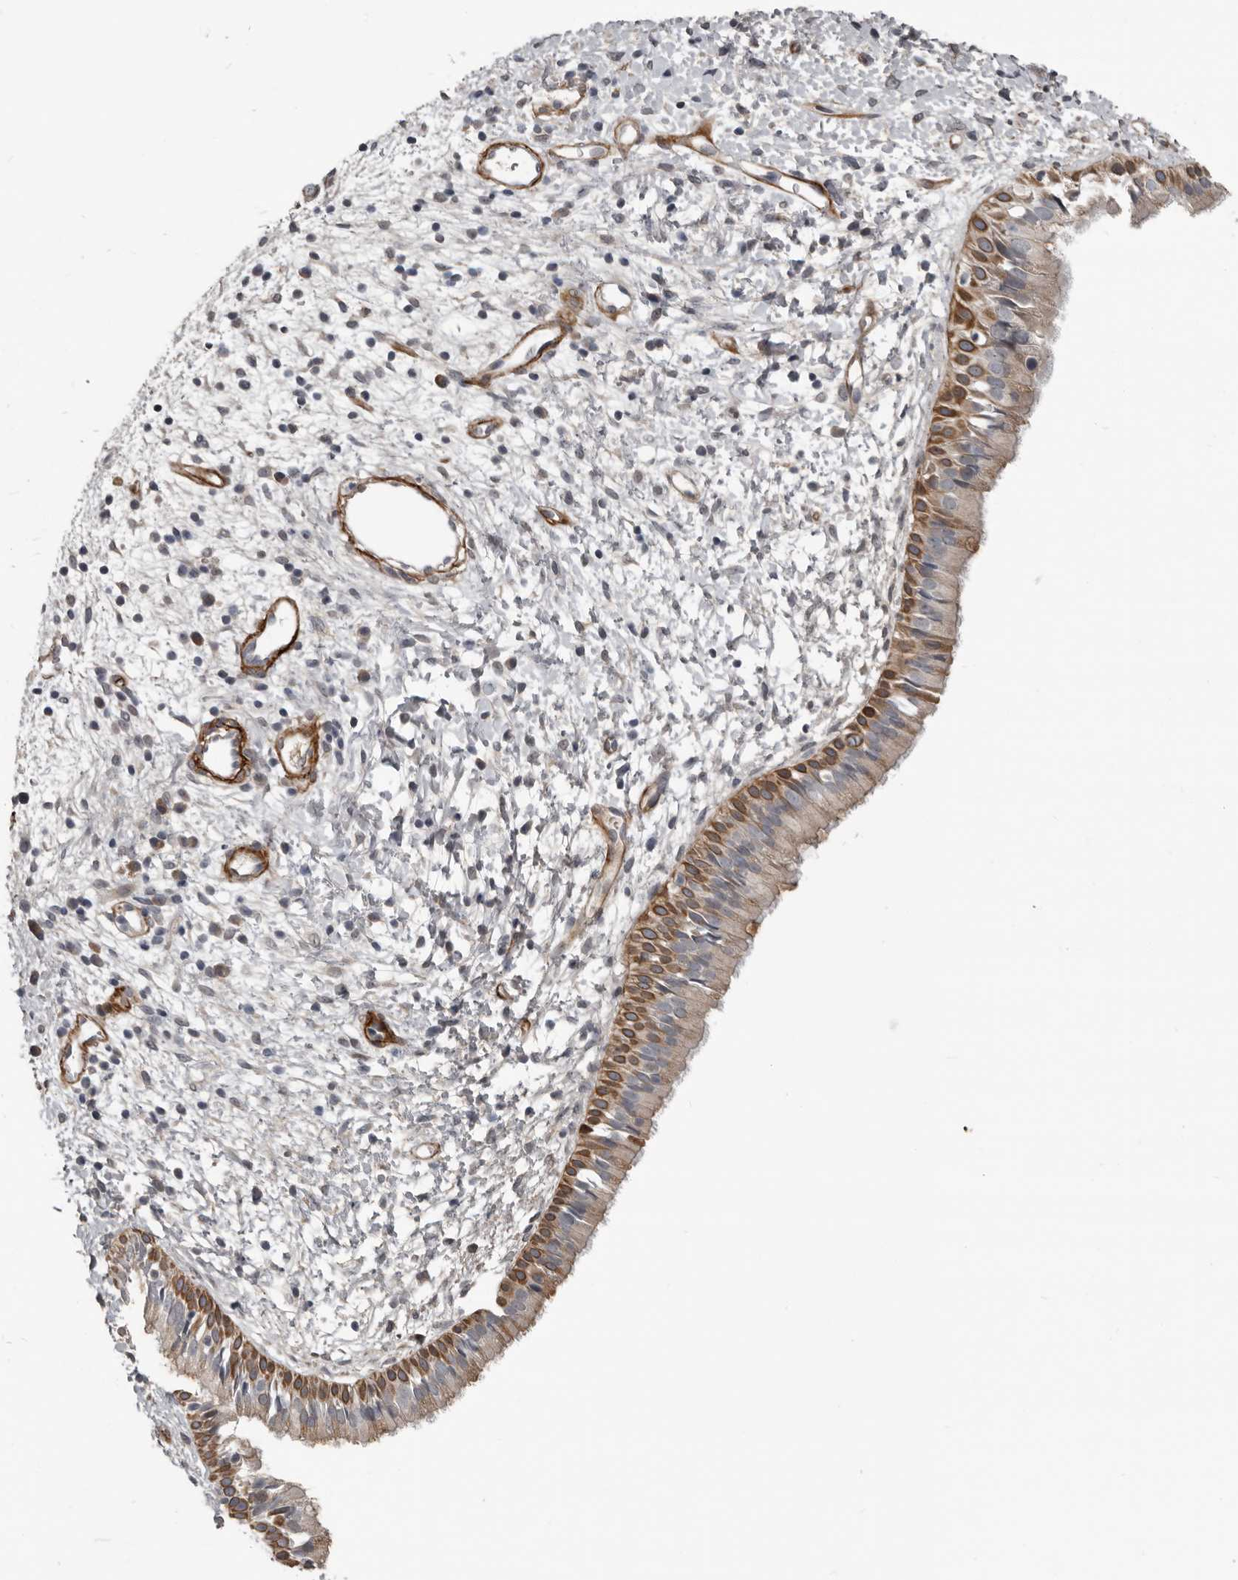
{"staining": {"intensity": "moderate", "quantity": "<25%", "location": "cytoplasmic/membranous"}, "tissue": "nasopharynx", "cell_type": "Respiratory epithelial cells", "image_type": "normal", "snomed": [{"axis": "morphology", "description": "Normal tissue, NOS"}, {"axis": "topography", "description": "Nasopharynx"}], "caption": "Respiratory epithelial cells reveal low levels of moderate cytoplasmic/membranous positivity in approximately <25% of cells in unremarkable human nasopharynx. (DAB IHC, brown staining for protein, blue staining for nuclei).", "gene": "C1orf216", "patient": {"sex": "male", "age": 22}}